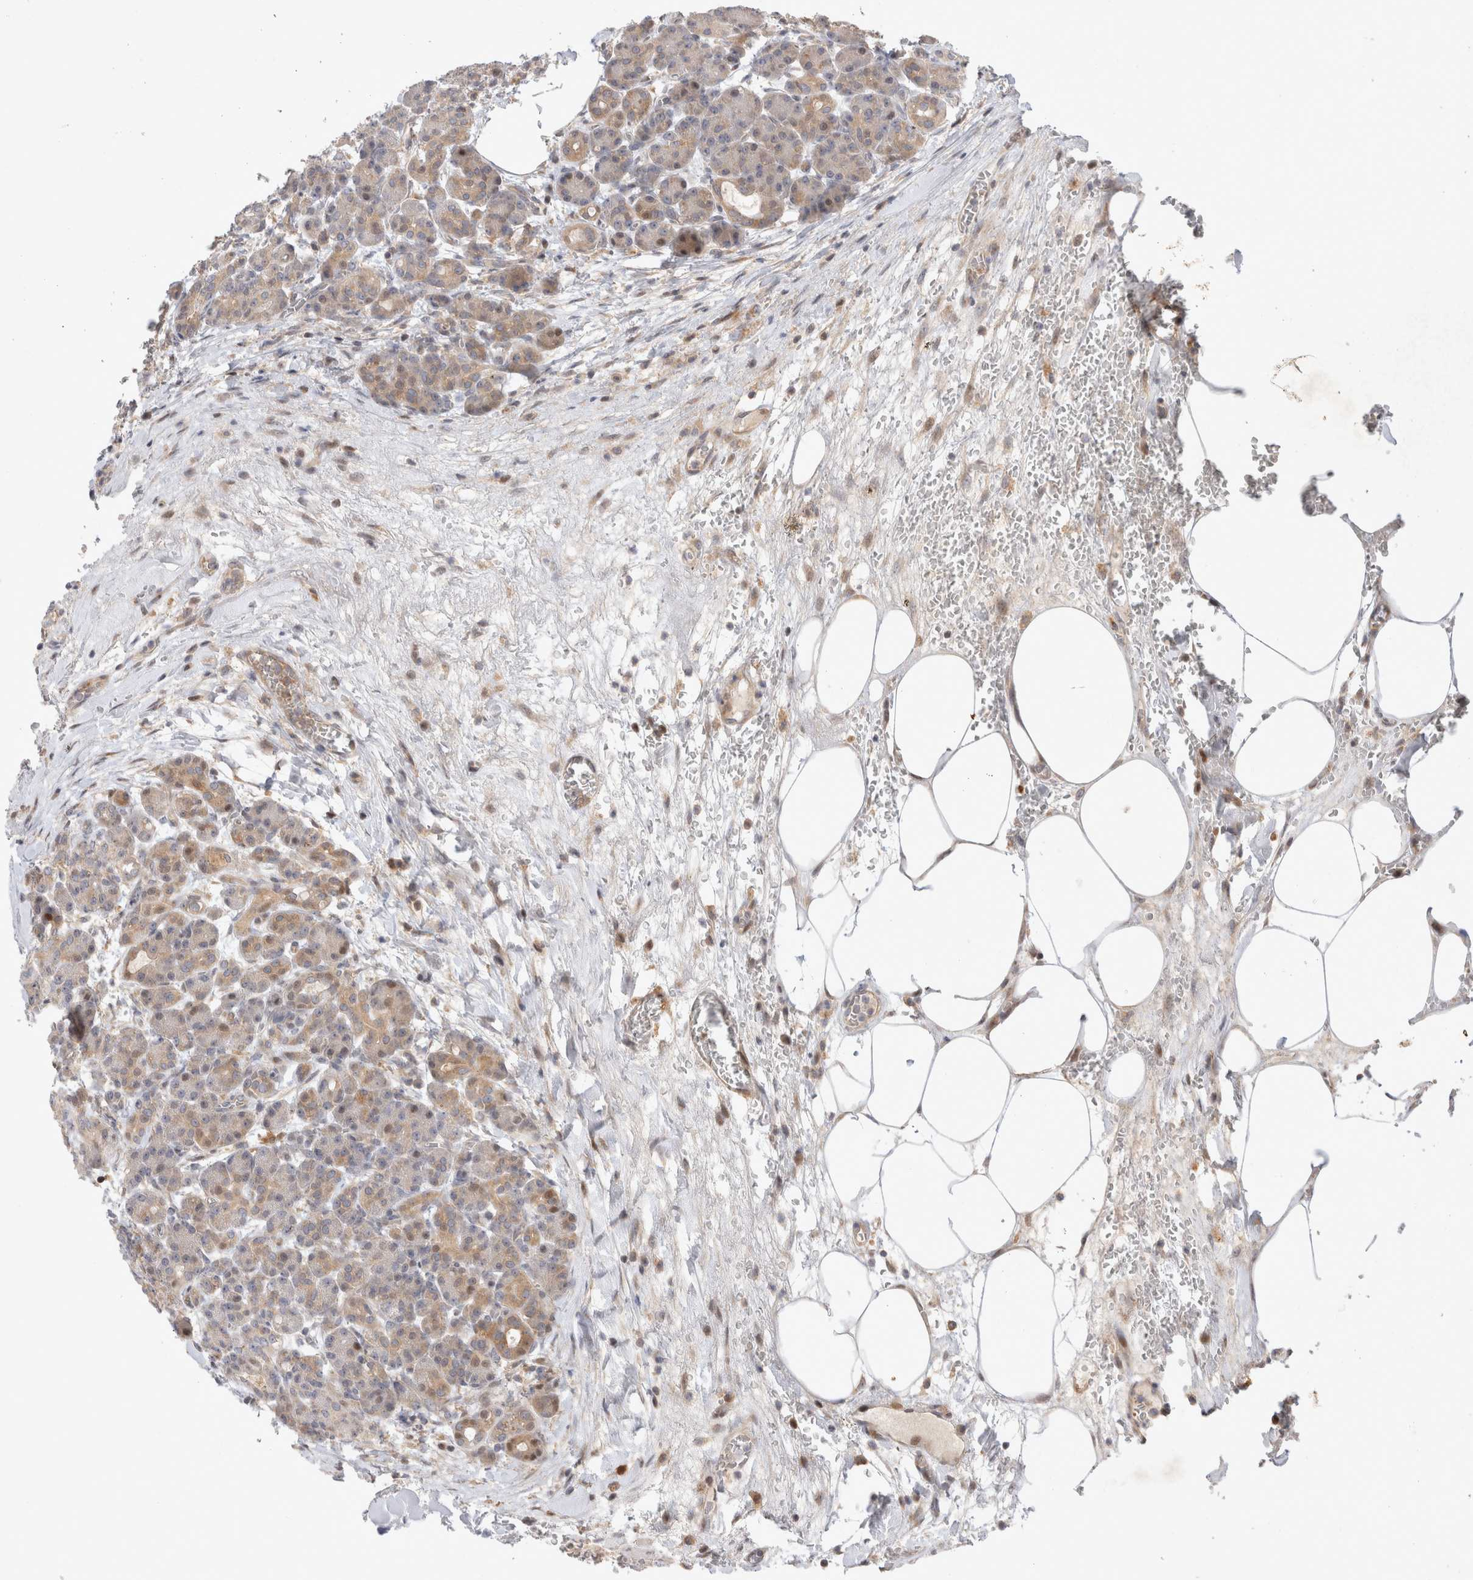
{"staining": {"intensity": "weak", "quantity": "25%-75%", "location": "cytoplasmic/membranous,nuclear"}, "tissue": "pancreas", "cell_type": "Exocrine glandular cells", "image_type": "normal", "snomed": [{"axis": "morphology", "description": "Normal tissue, NOS"}, {"axis": "topography", "description": "Pancreas"}], "caption": "A photomicrograph showing weak cytoplasmic/membranous,nuclear expression in approximately 25%-75% of exocrine glandular cells in unremarkable pancreas, as visualized by brown immunohistochemical staining.", "gene": "HTT", "patient": {"sex": "male", "age": 63}}